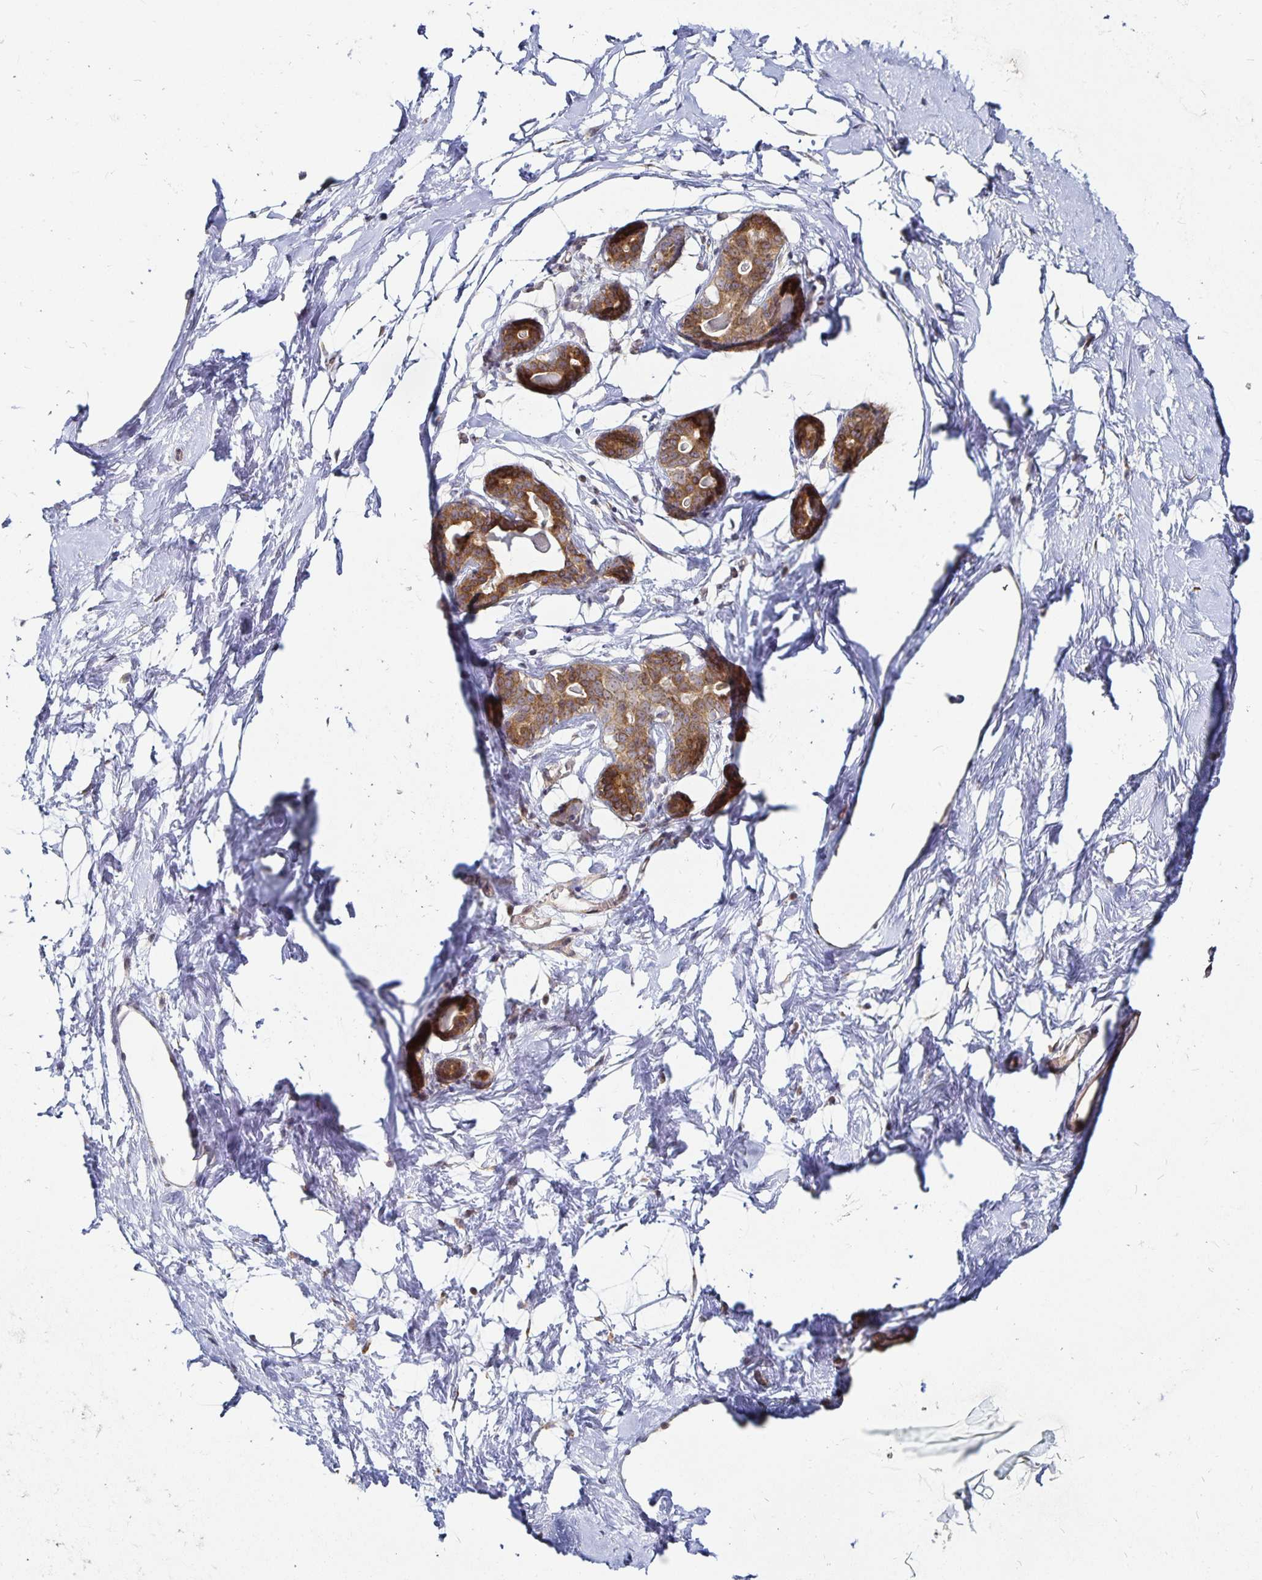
{"staining": {"intensity": "negative", "quantity": "none", "location": "none"}, "tissue": "breast", "cell_type": "Adipocytes", "image_type": "normal", "snomed": [{"axis": "morphology", "description": "Normal tissue, NOS"}, {"axis": "topography", "description": "Breast"}], "caption": "DAB (3,3'-diaminobenzidine) immunohistochemical staining of benign human breast shows no significant staining in adipocytes.", "gene": "CYP27A1", "patient": {"sex": "female", "age": 45}}